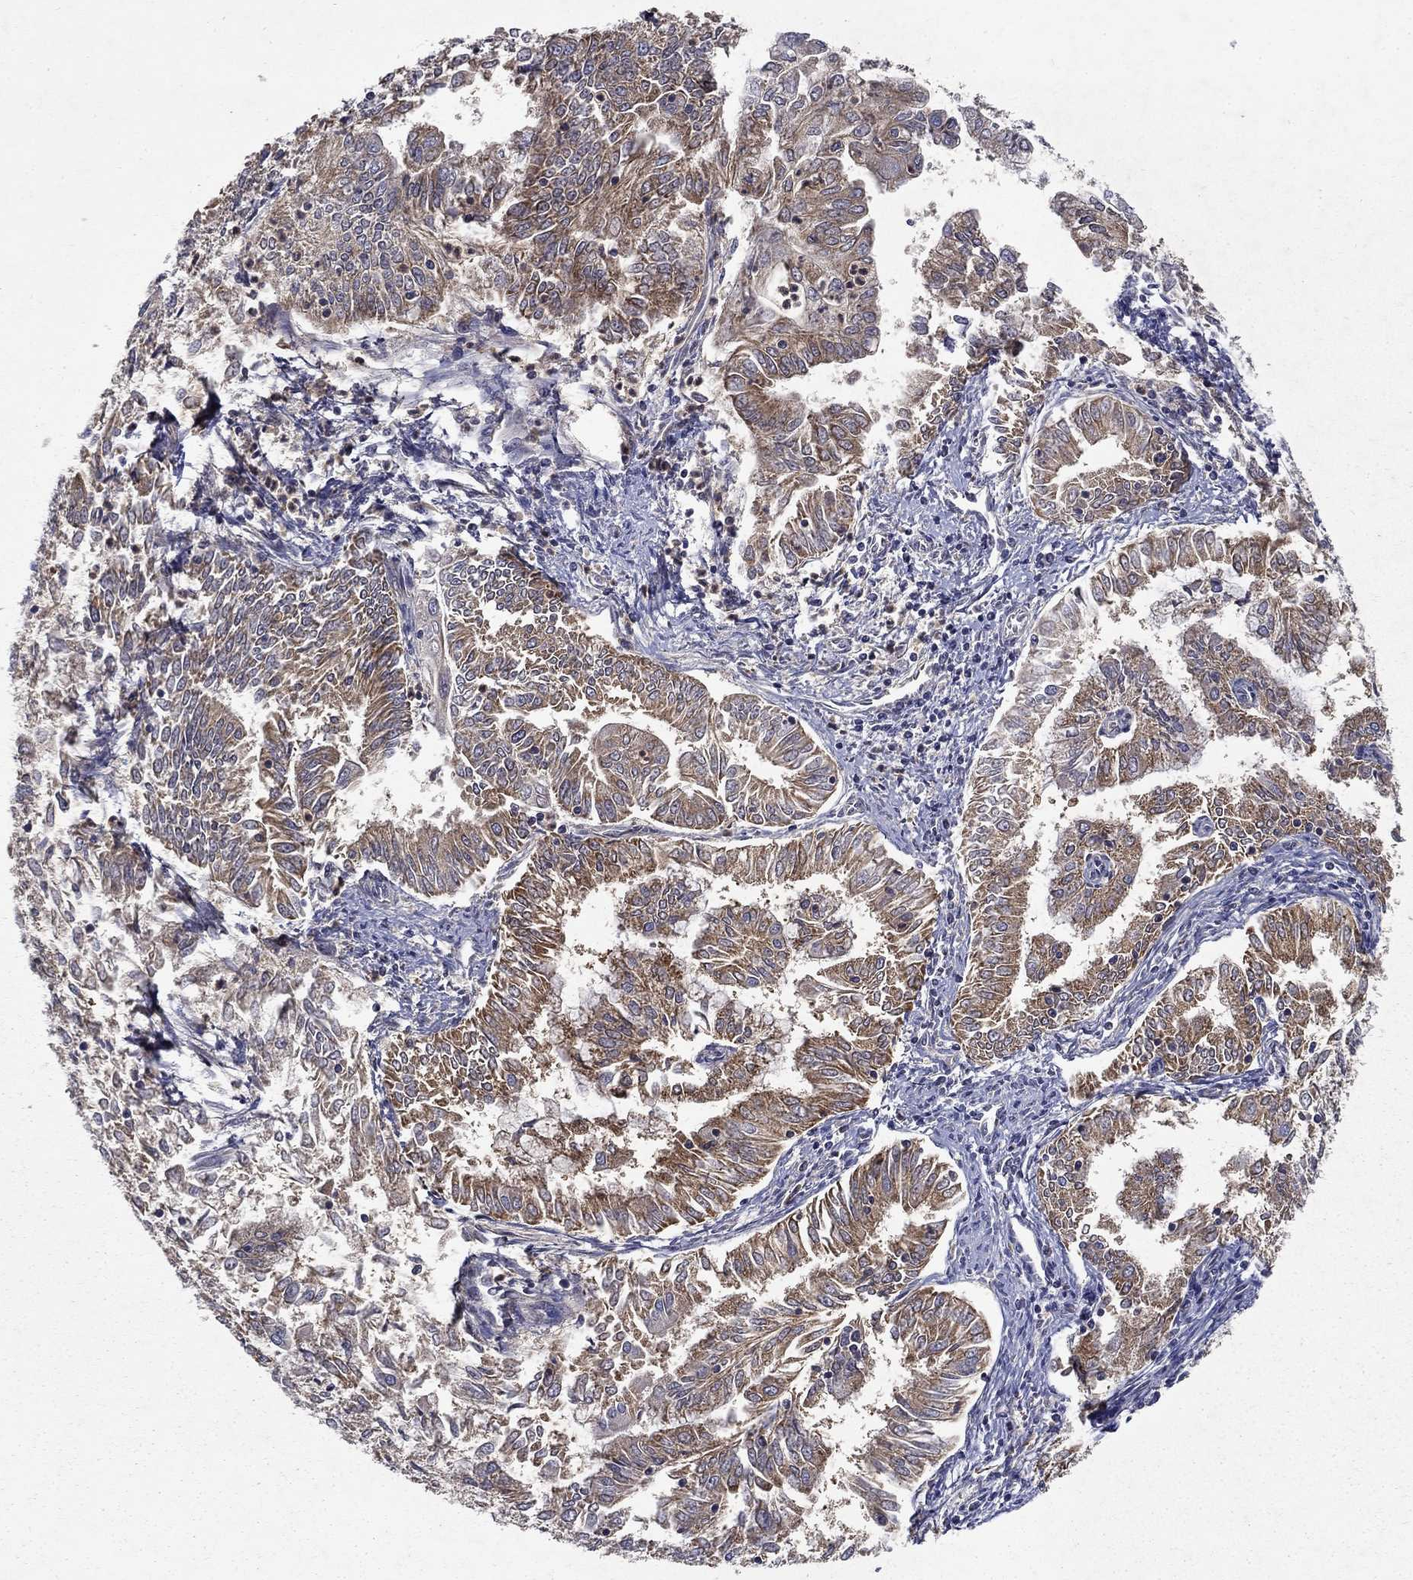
{"staining": {"intensity": "moderate", "quantity": ">75%", "location": "cytoplasmic/membranous"}, "tissue": "endometrial cancer", "cell_type": "Tumor cells", "image_type": "cancer", "snomed": [{"axis": "morphology", "description": "Adenocarcinoma, NOS"}, {"axis": "topography", "description": "Endometrium"}], "caption": "High-power microscopy captured an IHC image of endometrial cancer (adenocarcinoma), revealing moderate cytoplasmic/membranous staining in about >75% of tumor cells. (DAB (3,3'-diaminobenzidine) IHC with brightfield microscopy, high magnification).", "gene": "GLTP", "patient": {"sex": "female", "age": 56}}